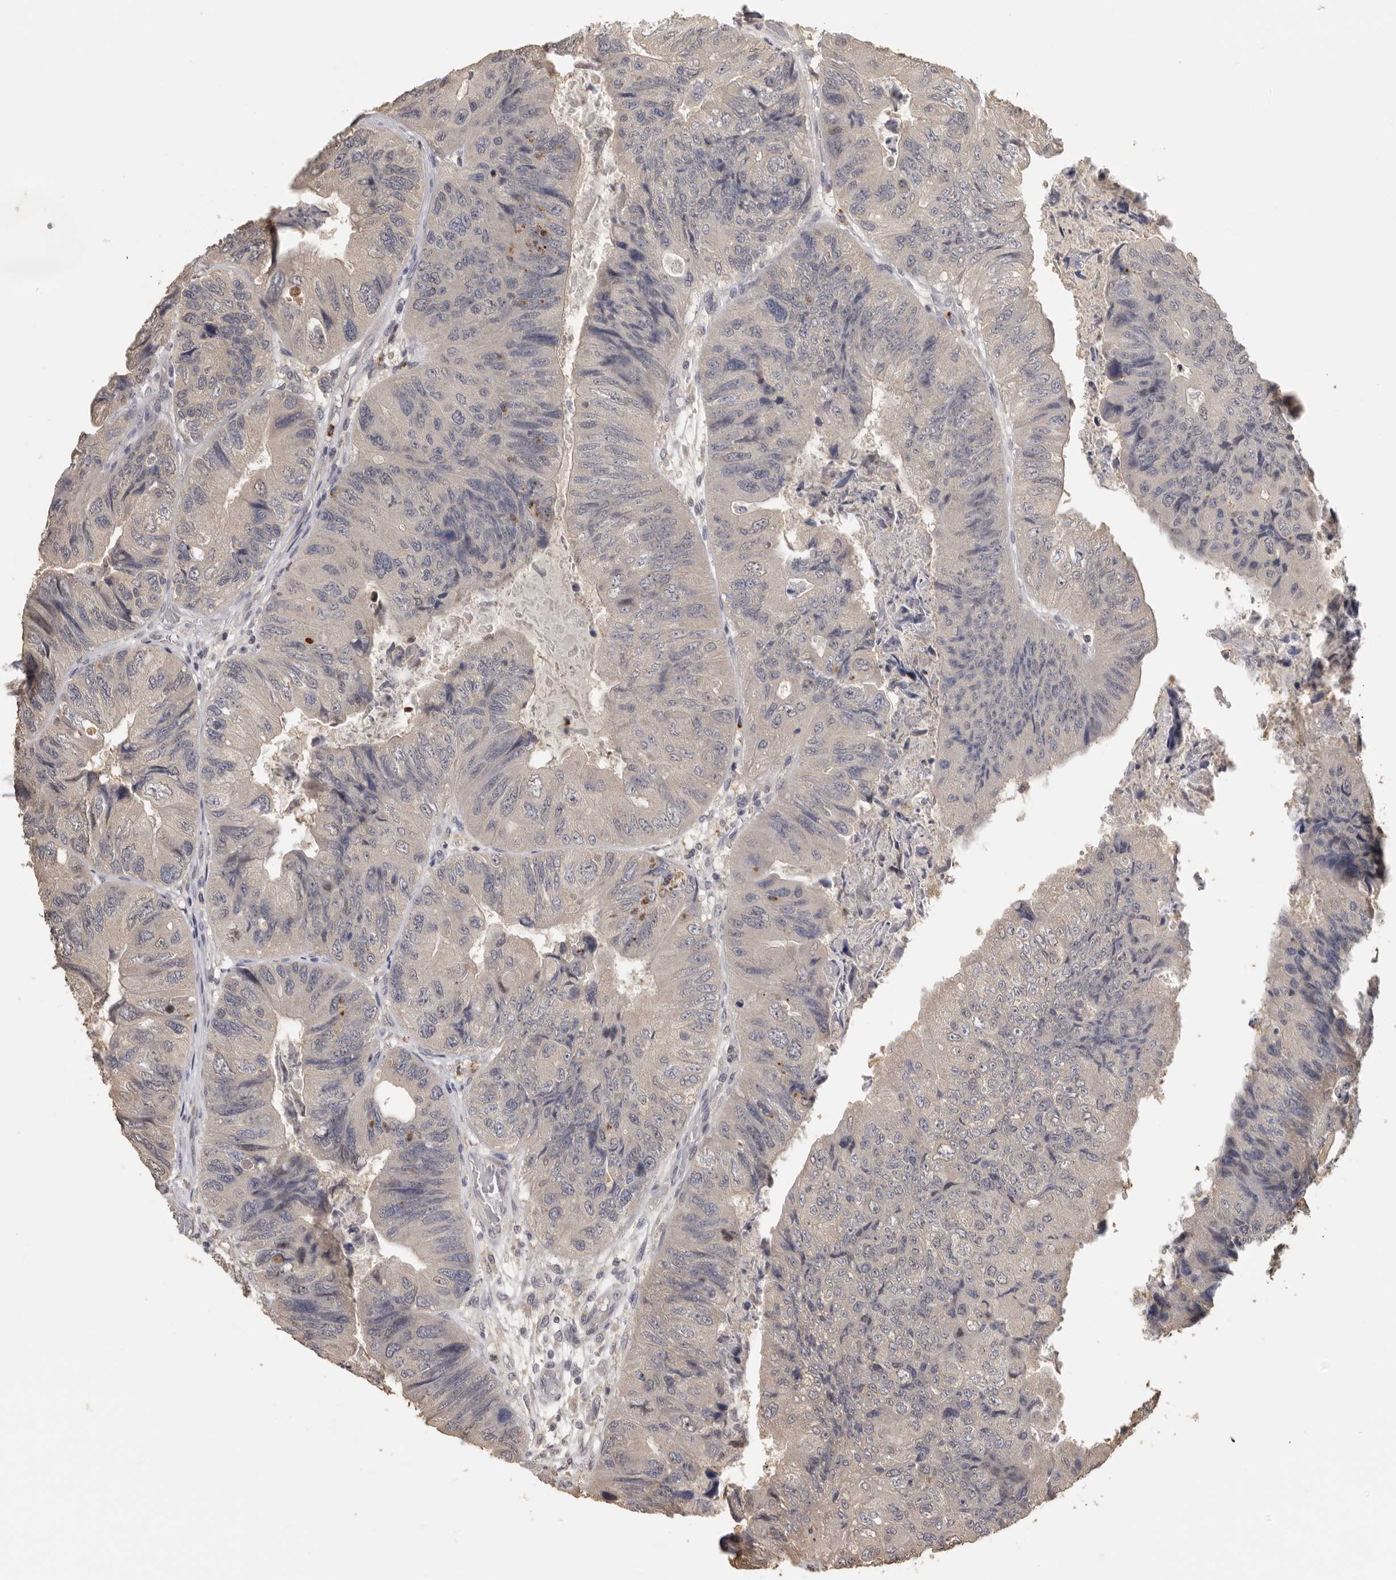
{"staining": {"intensity": "weak", "quantity": "<25%", "location": "cytoplasmic/membranous"}, "tissue": "colorectal cancer", "cell_type": "Tumor cells", "image_type": "cancer", "snomed": [{"axis": "morphology", "description": "Adenocarcinoma, NOS"}, {"axis": "topography", "description": "Rectum"}], "caption": "IHC of colorectal cancer (adenocarcinoma) exhibits no expression in tumor cells. (DAB immunohistochemistry with hematoxylin counter stain).", "gene": "KIF2B", "patient": {"sex": "male", "age": 63}}